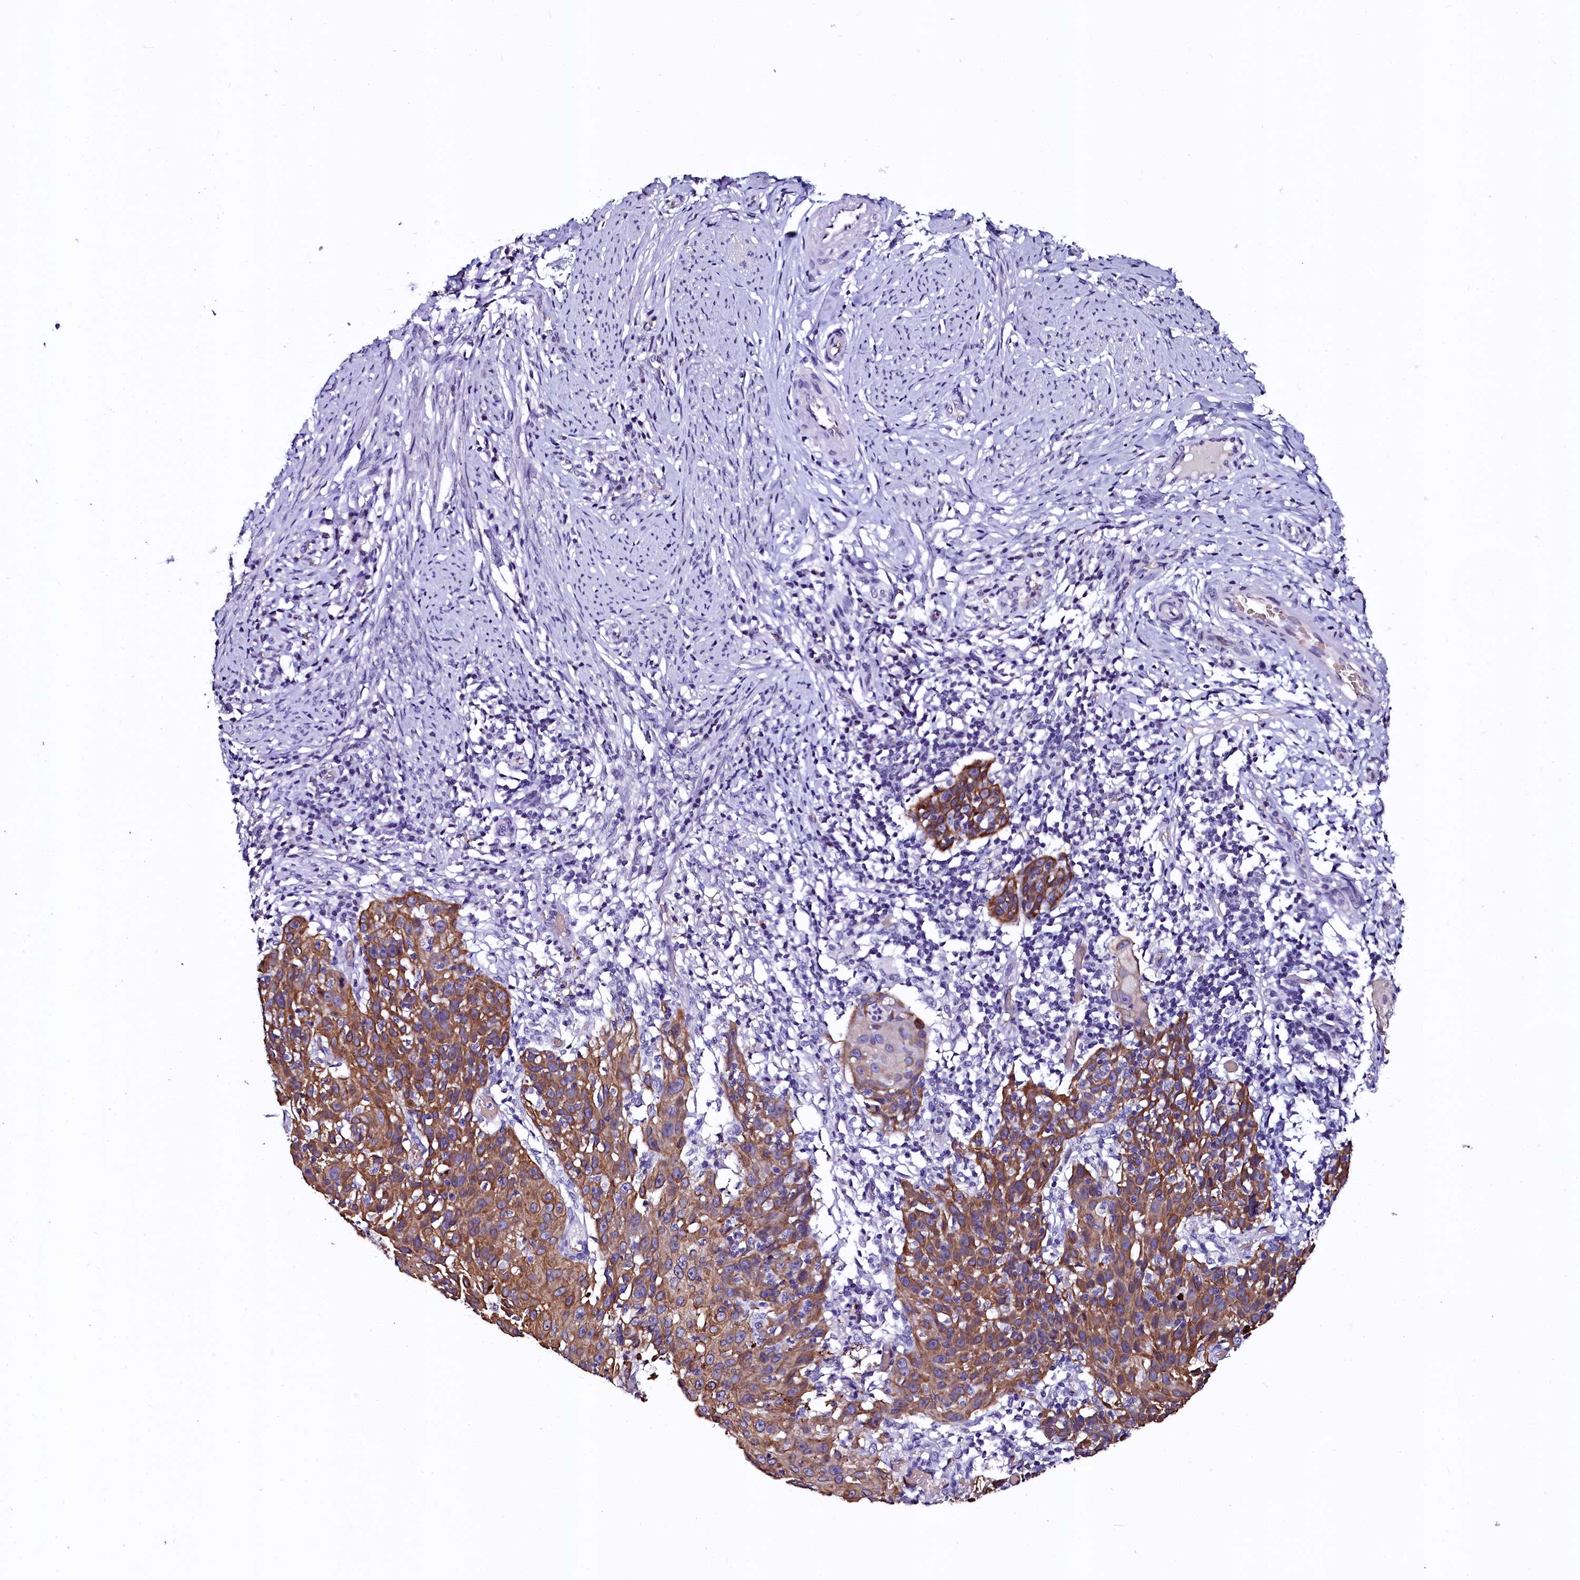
{"staining": {"intensity": "moderate", "quantity": ">75%", "location": "cytoplasmic/membranous"}, "tissue": "cervical cancer", "cell_type": "Tumor cells", "image_type": "cancer", "snomed": [{"axis": "morphology", "description": "Squamous cell carcinoma, NOS"}, {"axis": "topography", "description": "Cervix"}], "caption": "Moderate cytoplasmic/membranous staining is identified in approximately >75% of tumor cells in squamous cell carcinoma (cervical). The staining was performed using DAB to visualize the protein expression in brown, while the nuclei were stained in blue with hematoxylin (Magnification: 20x).", "gene": "CTDSPL2", "patient": {"sex": "female", "age": 50}}